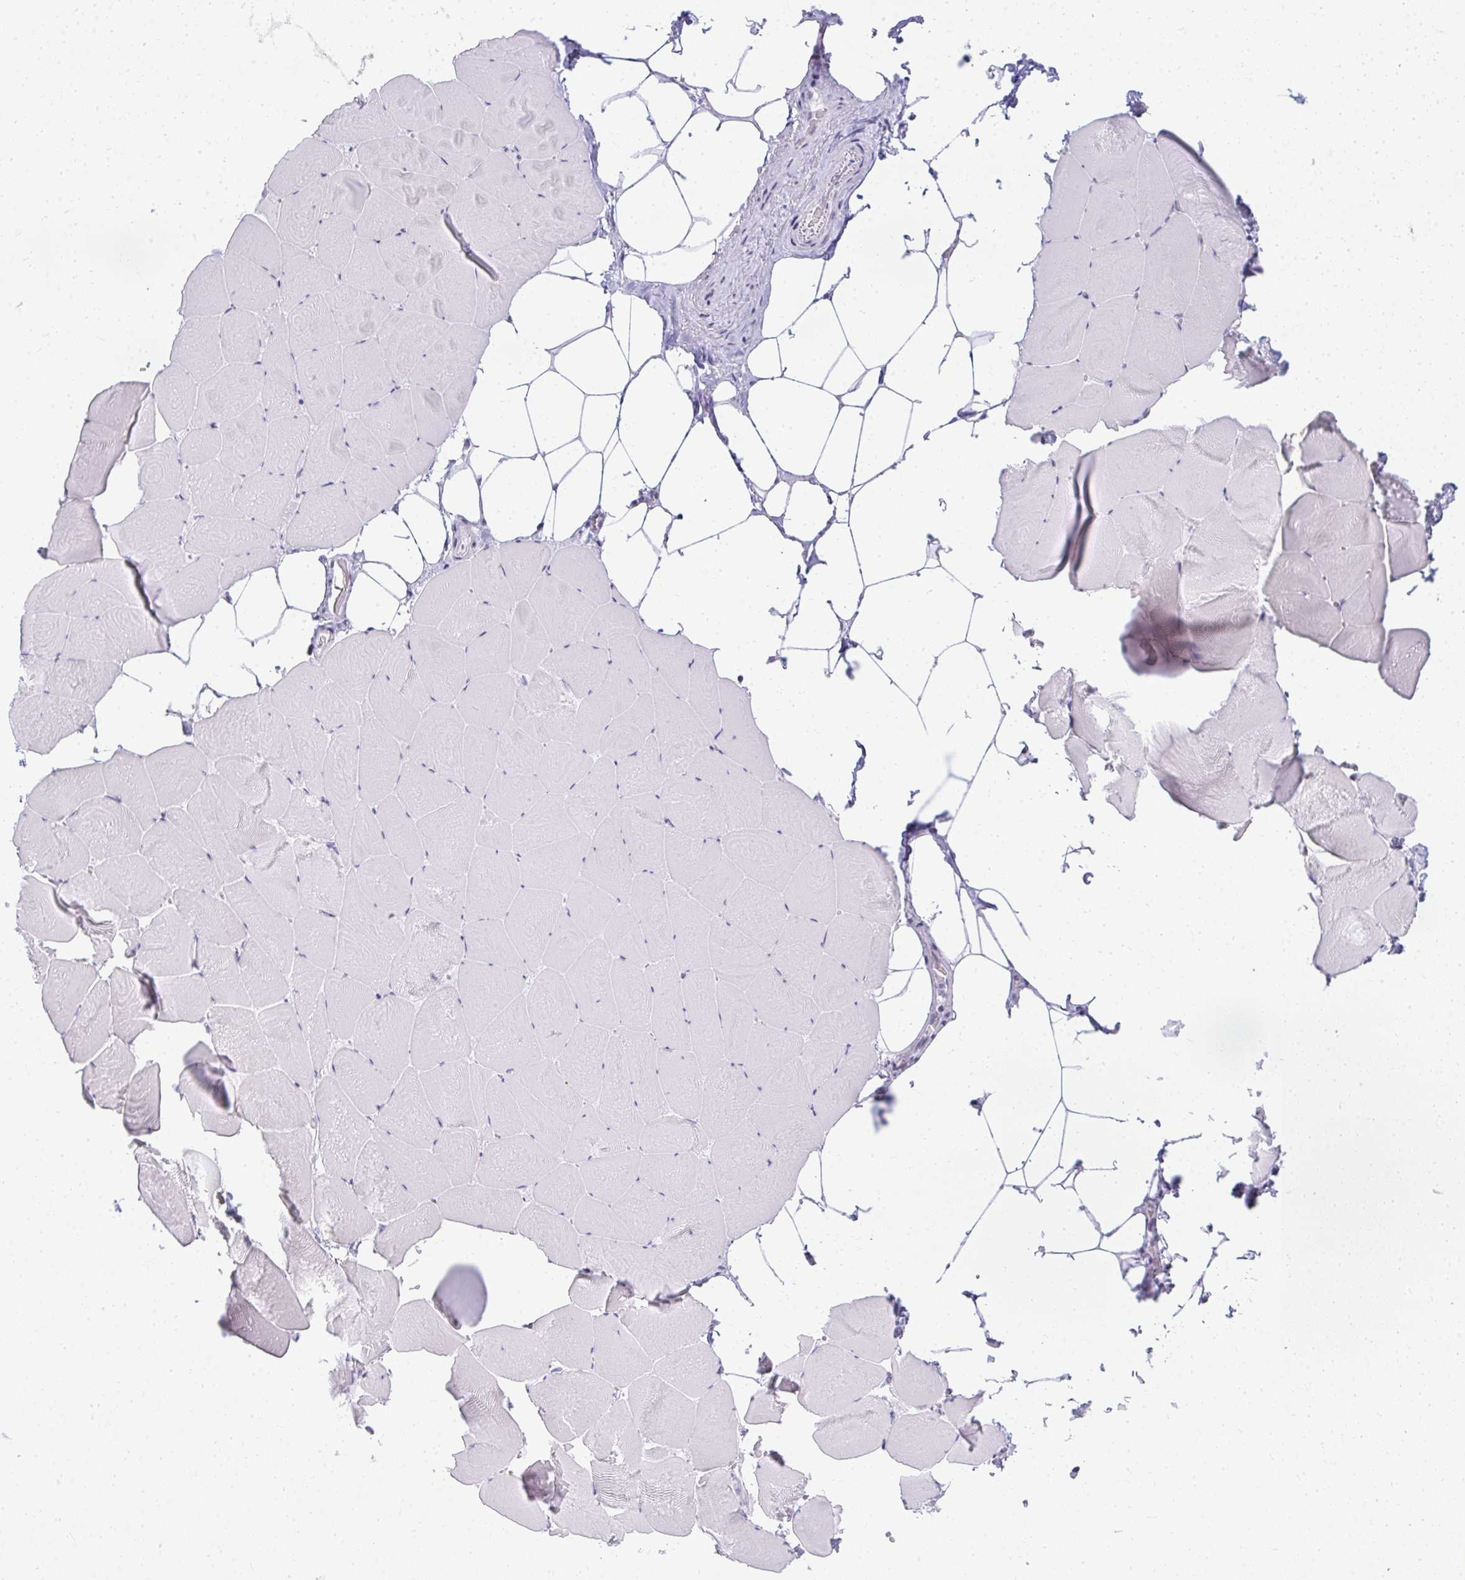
{"staining": {"intensity": "negative", "quantity": "none", "location": "none"}, "tissue": "skeletal muscle", "cell_type": "Myocytes", "image_type": "normal", "snomed": [{"axis": "morphology", "description": "Normal tissue, NOS"}, {"axis": "topography", "description": "Skeletal muscle"}], "caption": "Myocytes show no significant staining in benign skeletal muscle. (DAB IHC visualized using brightfield microscopy, high magnification).", "gene": "PLA2G1B", "patient": {"sex": "female", "age": 64}}